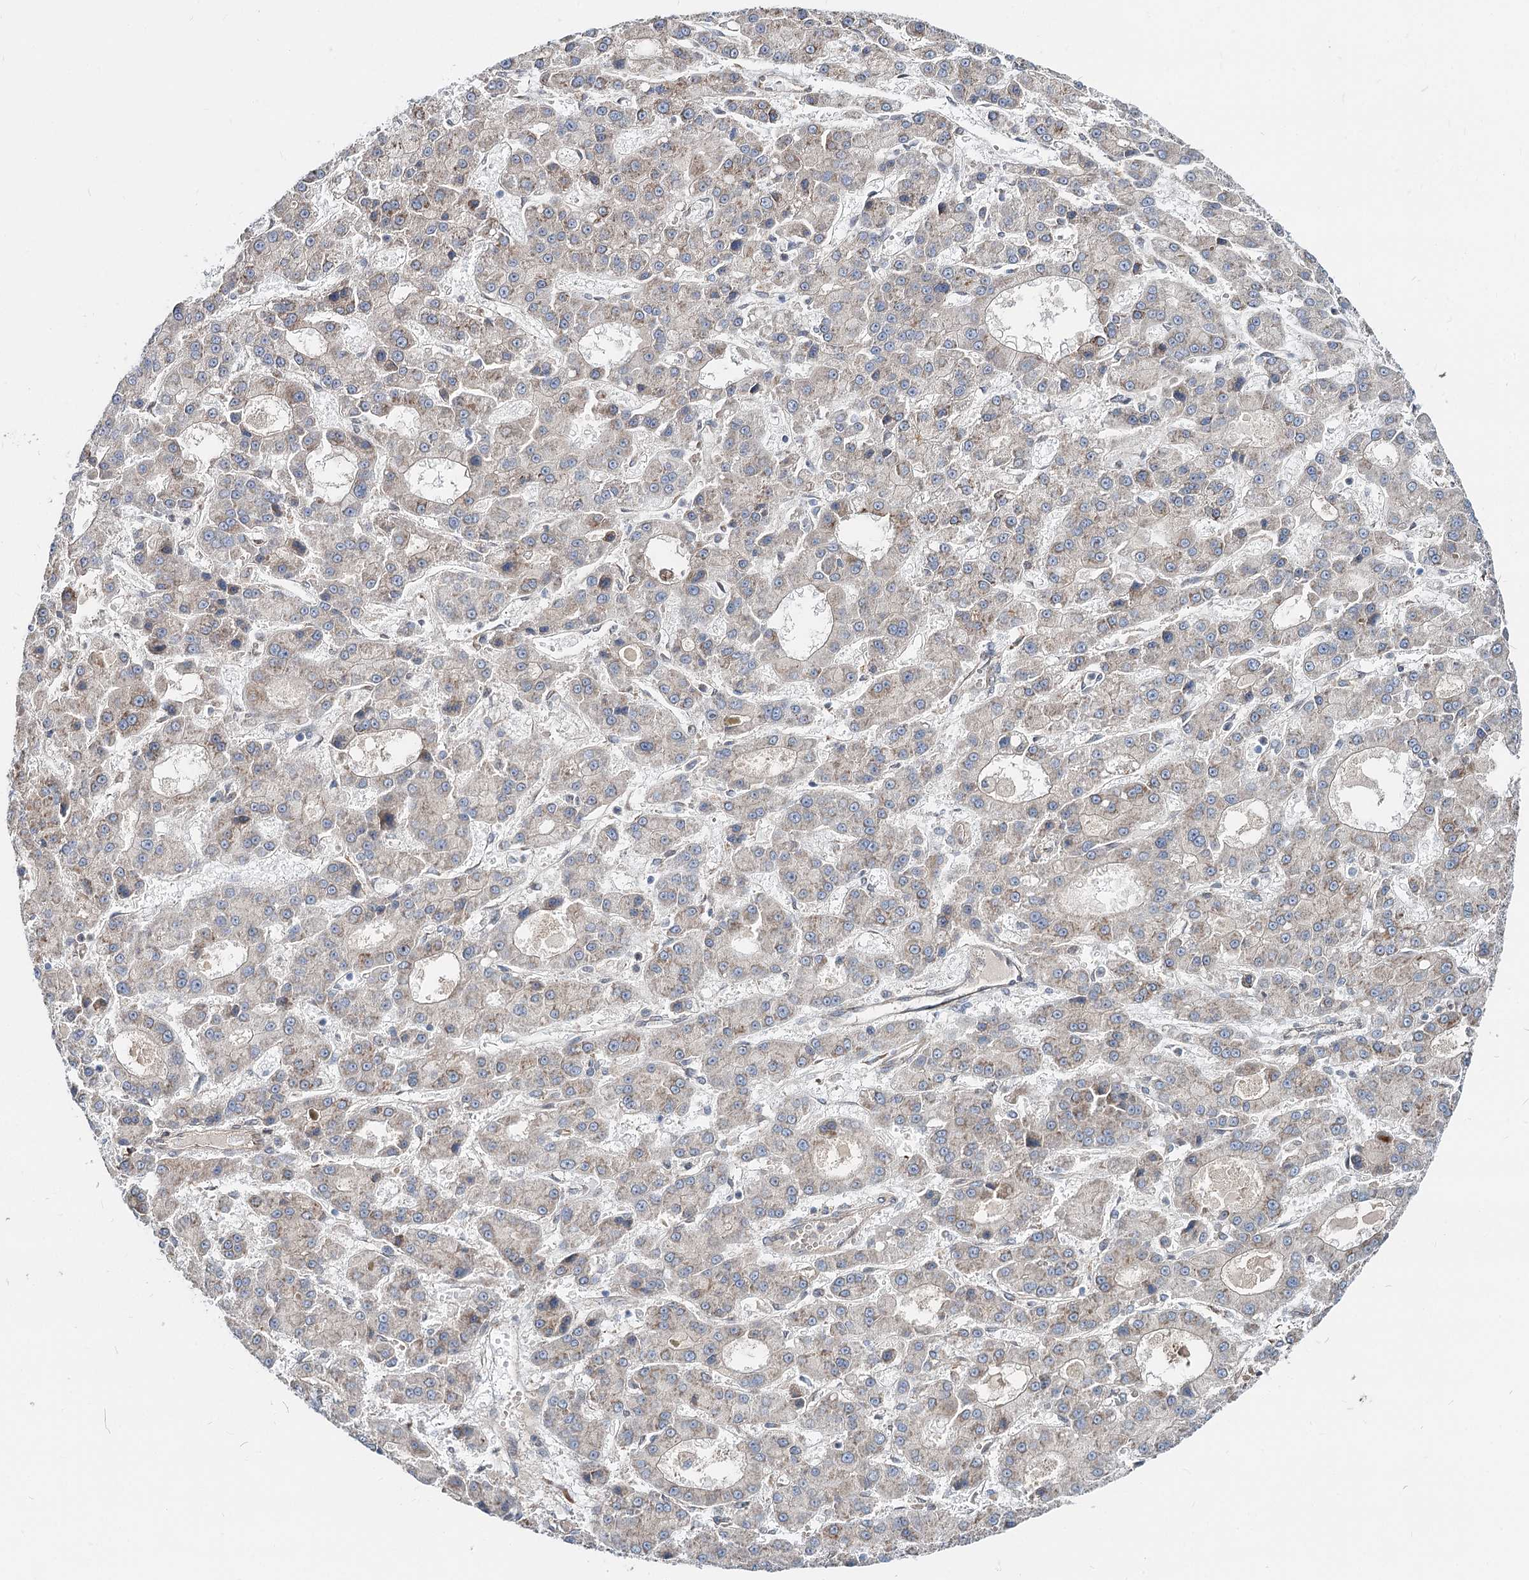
{"staining": {"intensity": "weak", "quantity": "<25%", "location": "cytoplasmic/membranous"}, "tissue": "liver cancer", "cell_type": "Tumor cells", "image_type": "cancer", "snomed": [{"axis": "morphology", "description": "Carcinoma, Hepatocellular, NOS"}, {"axis": "topography", "description": "Liver"}], "caption": "Protein analysis of liver hepatocellular carcinoma shows no significant expression in tumor cells.", "gene": "SPART", "patient": {"sex": "male", "age": 70}}